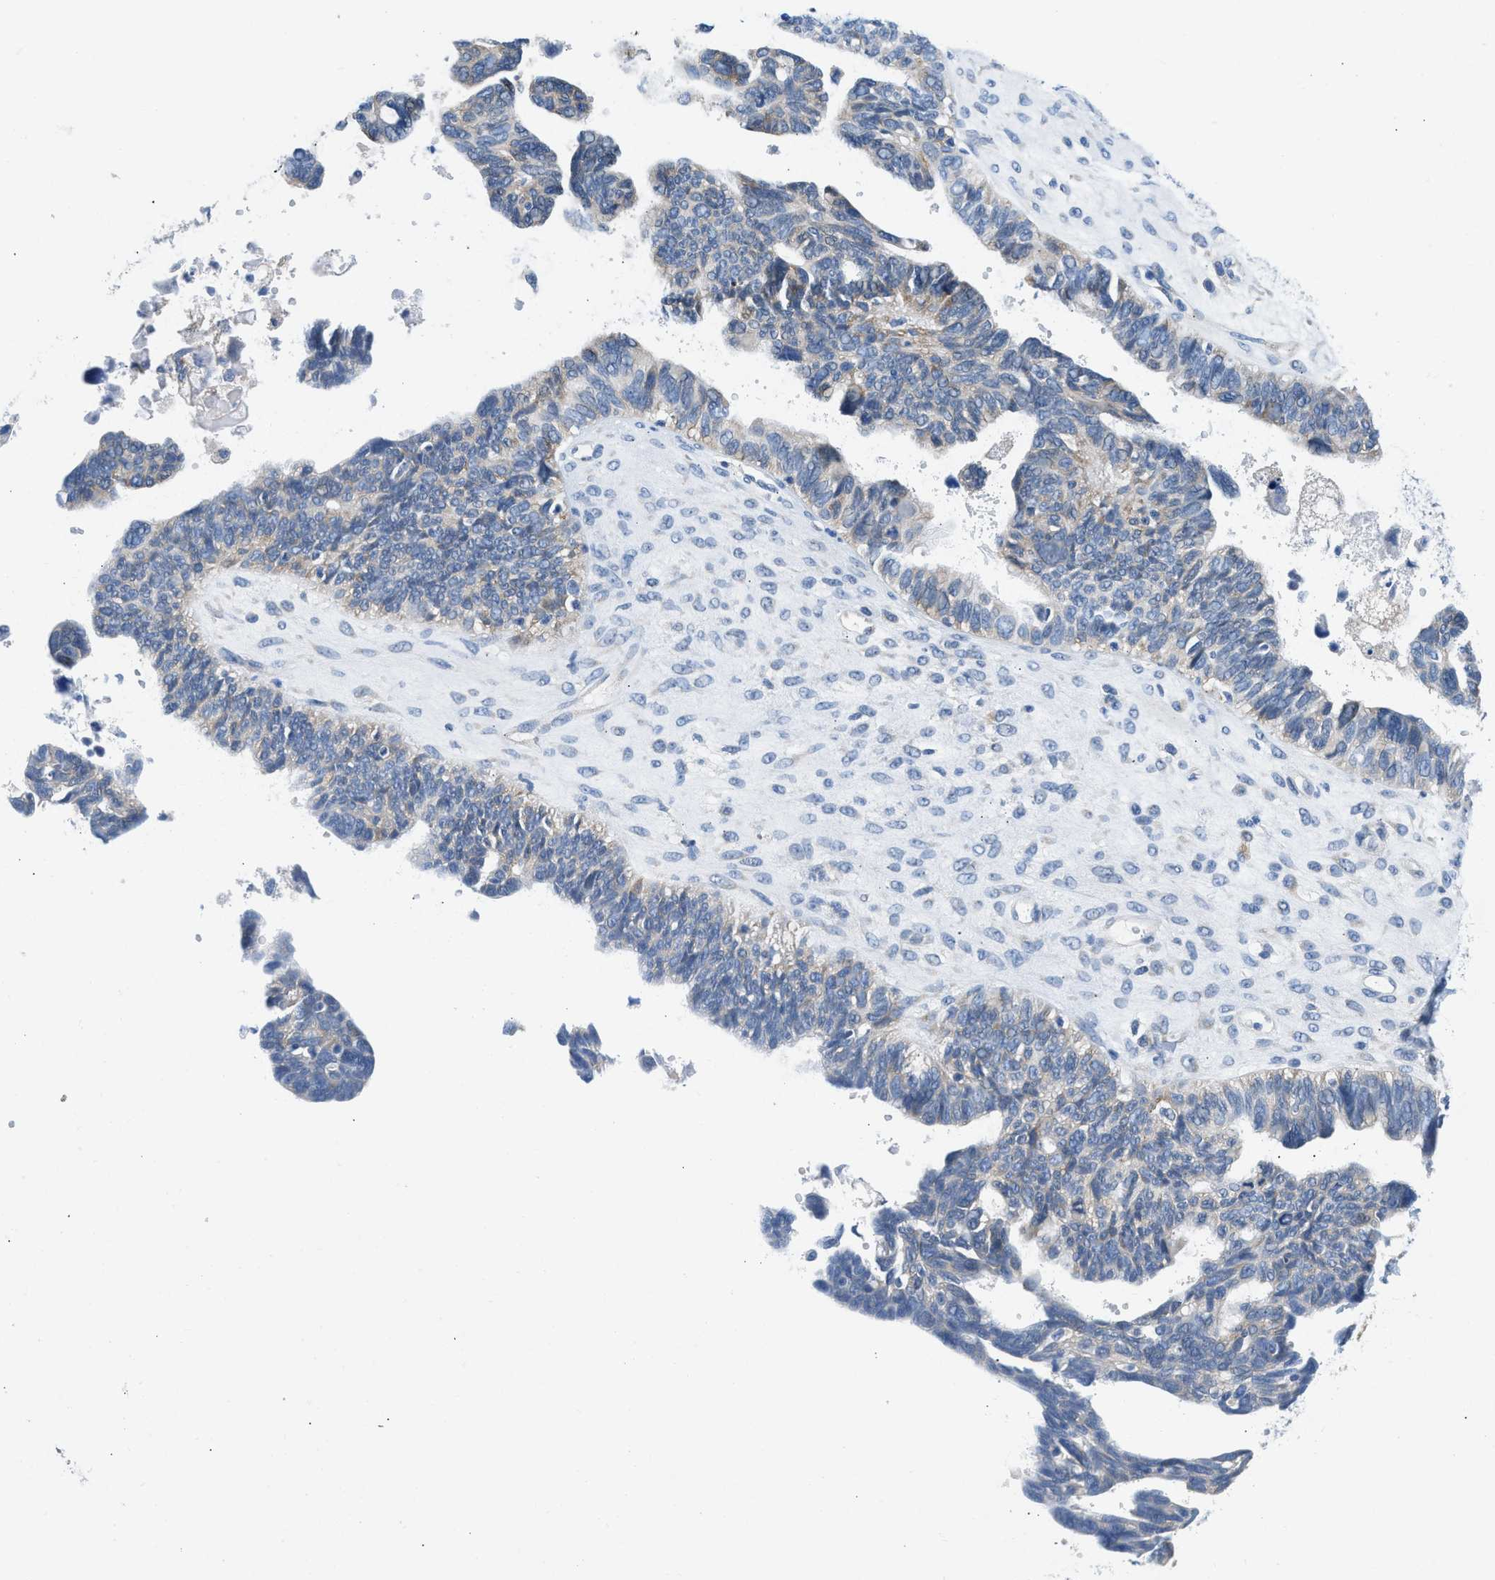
{"staining": {"intensity": "weak", "quantity": "25%-75%", "location": "cytoplasmic/membranous"}, "tissue": "ovarian cancer", "cell_type": "Tumor cells", "image_type": "cancer", "snomed": [{"axis": "morphology", "description": "Cystadenocarcinoma, serous, NOS"}, {"axis": "topography", "description": "Ovary"}], "caption": "Immunohistochemistry (IHC) image of human ovarian cancer stained for a protein (brown), which shows low levels of weak cytoplasmic/membranous staining in about 25%-75% of tumor cells.", "gene": "BNC2", "patient": {"sex": "female", "age": 79}}